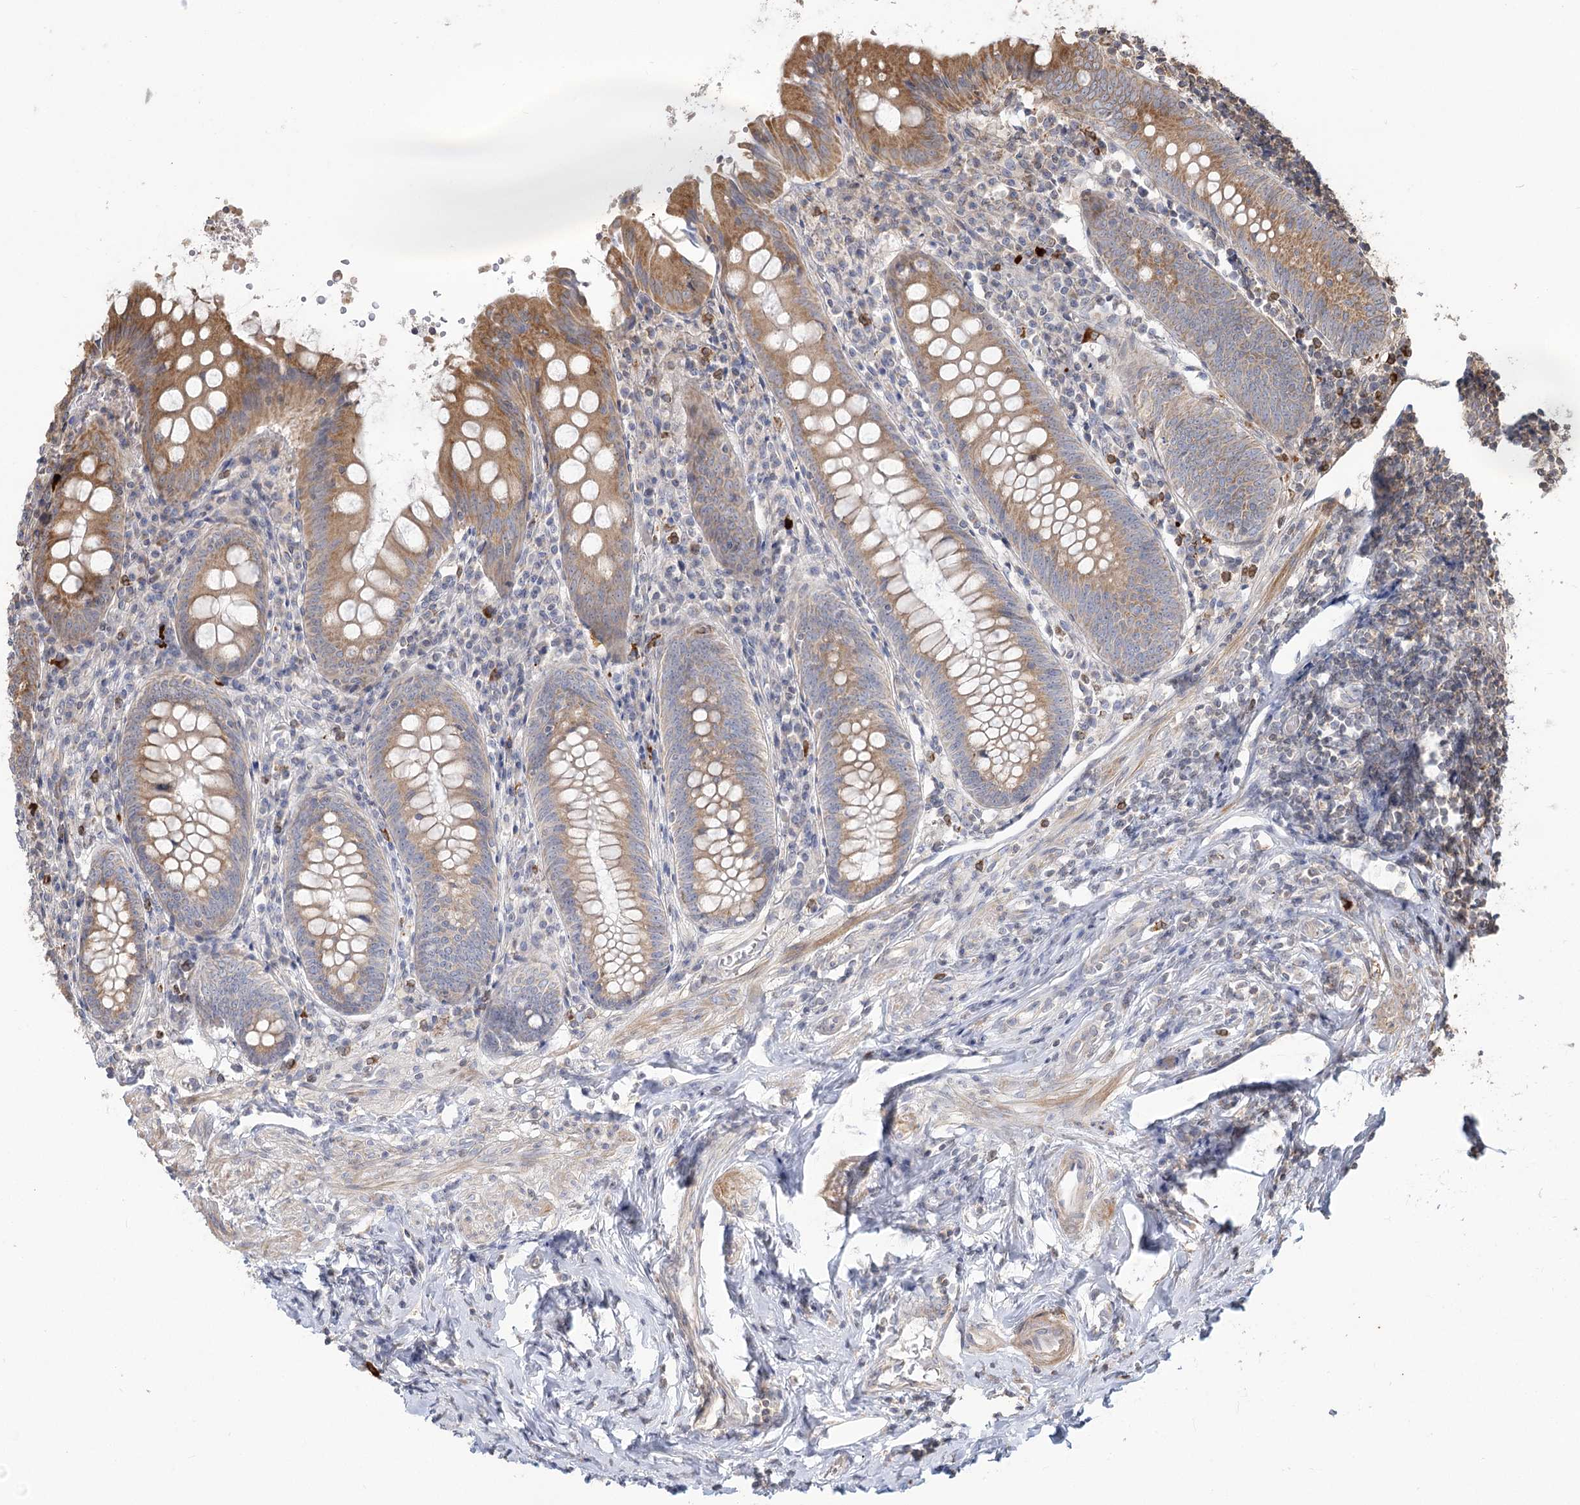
{"staining": {"intensity": "moderate", "quantity": ">75%", "location": "cytoplasmic/membranous"}, "tissue": "appendix", "cell_type": "Glandular cells", "image_type": "normal", "snomed": [{"axis": "morphology", "description": "Normal tissue, NOS"}, {"axis": "topography", "description": "Appendix"}], "caption": "Immunohistochemistry (IHC) histopathology image of unremarkable appendix stained for a protein (brown), which displays medium levels of moderate cytoplasmic/membranous expression in about >75% of glandular cells.", "gene": "MTMR3", "patient": {"sex": "female", "age": 54}}